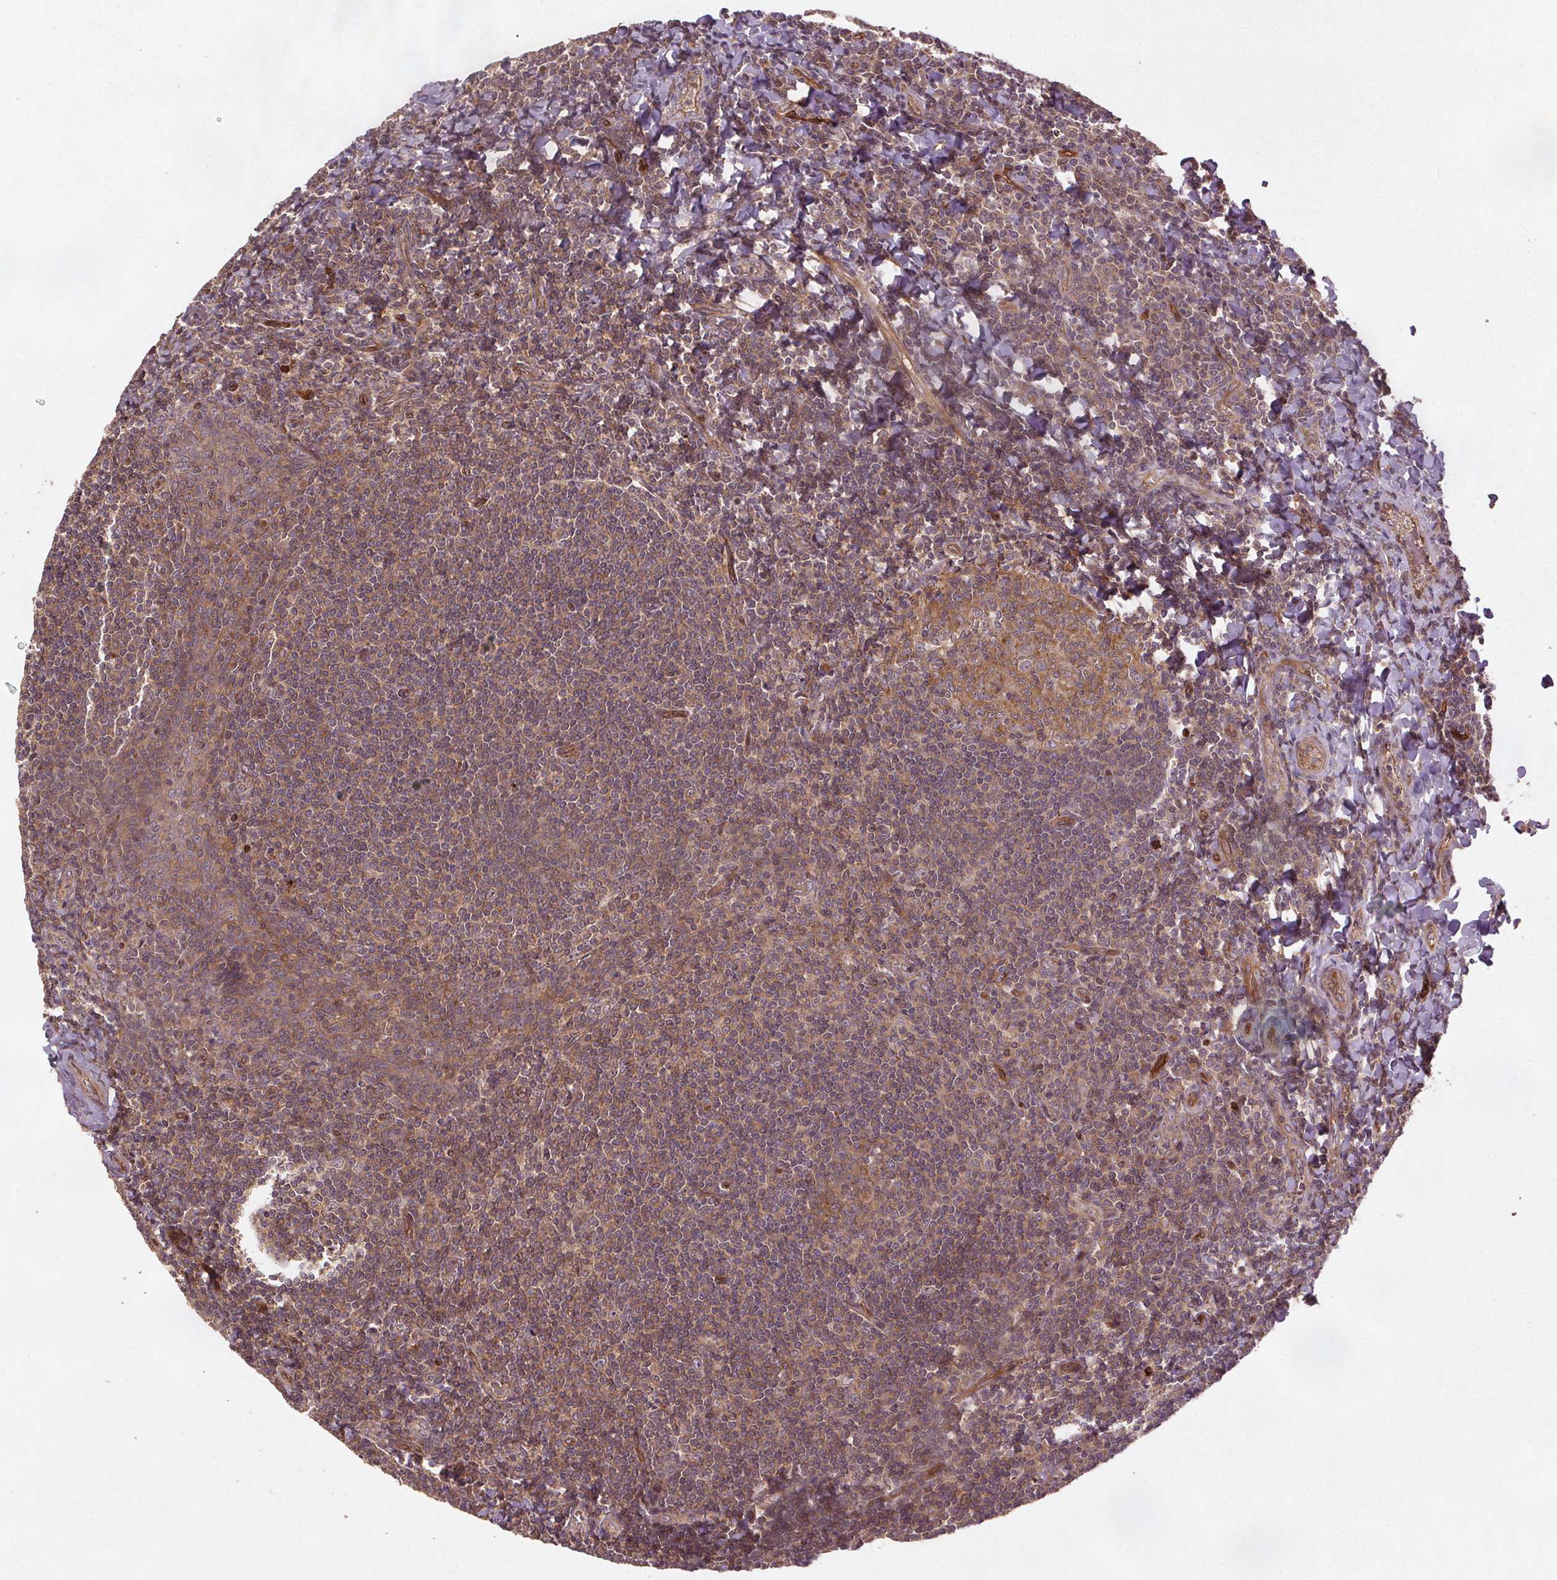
{"staining": {"intensity": "moderate", "quantity": ">75%", "location": "cytoplasmic/membranous"}, "tissue": "tonsil", "cell_type": "Germinal center cells", "image_type": "normal", "snomed": [{"axis": "morphology", "description": "Normal tissue, NOS"}, {"axis": "morphology", "description": "Inflammation, NOS"}, {"axis": "topography", "description": "Tonsil"}], "caption": "Immunohistochemistry micrograph of unremarkable tonsil: human tonsil stained using immunohistochemistry (IHC) shows medium levels of moderate protein expression localized specifically in the cytoplasmic/membranous of germinal center cells, appearing as a cytoplasmic/membranous brown color.", "gene": "SEC14L2", "patient": {"sex": "female", "age": 31}}